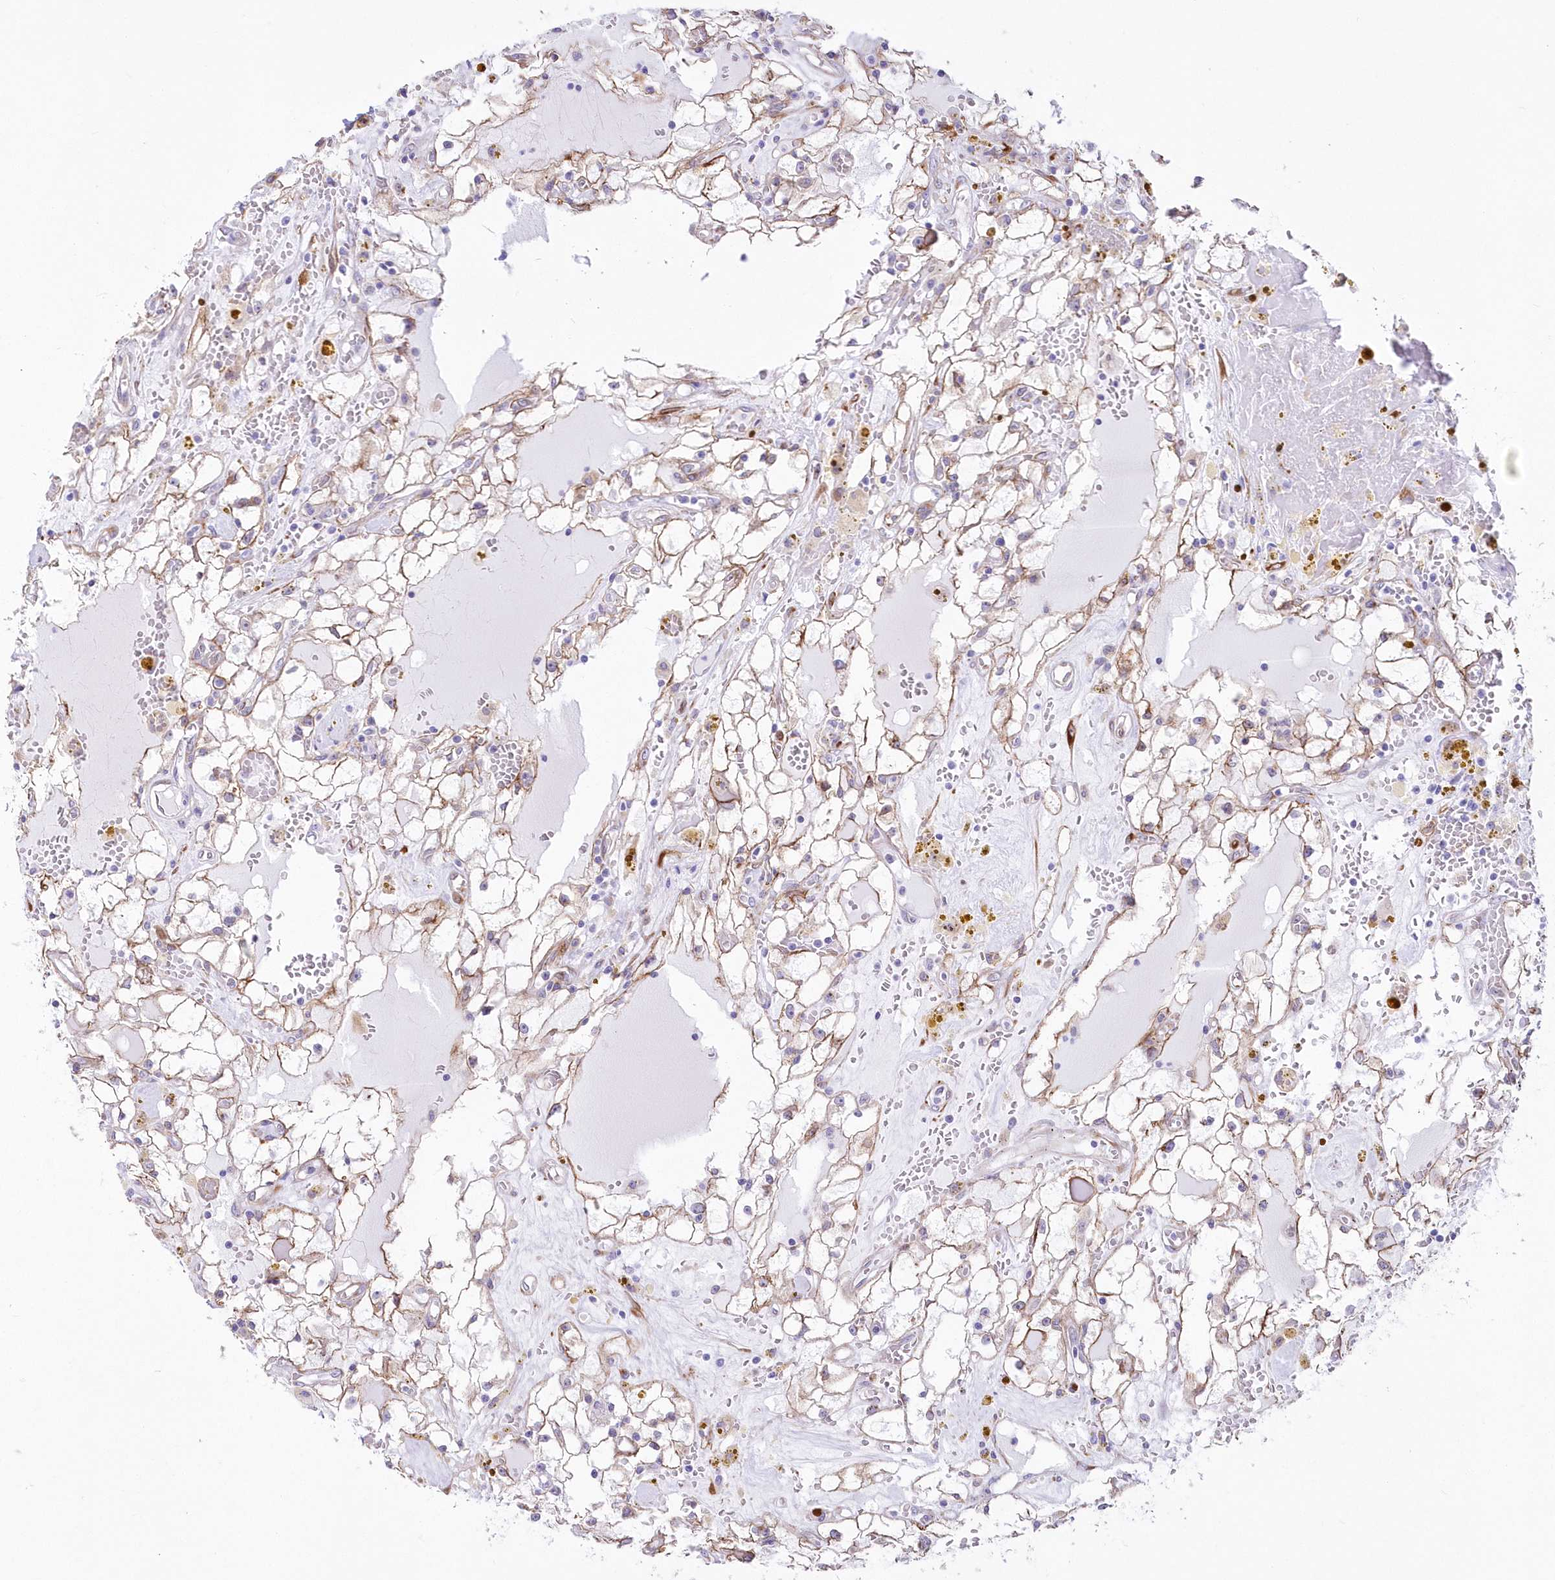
{"staining": {"intensity": "weak", "quantity": "<25%", "location": "cytoplasmic/membranous"}, "tissue": "renal cancer", "cell_type": "Tumor cells", "image_type": "cancer", "snomed": [{"axis": "morphology", "description": "Adenocarcinoma, NOS"}, {"axis": "topography", "description": "Kidney"}], "caption": "Renal cancer (adenocarcinoma) stained for a protein using immunohistochemistry (IHC) demonstrates no expression tumor cells.", "gene": "YTHDC2", "patient": {"sex": "male", "age": 56}}